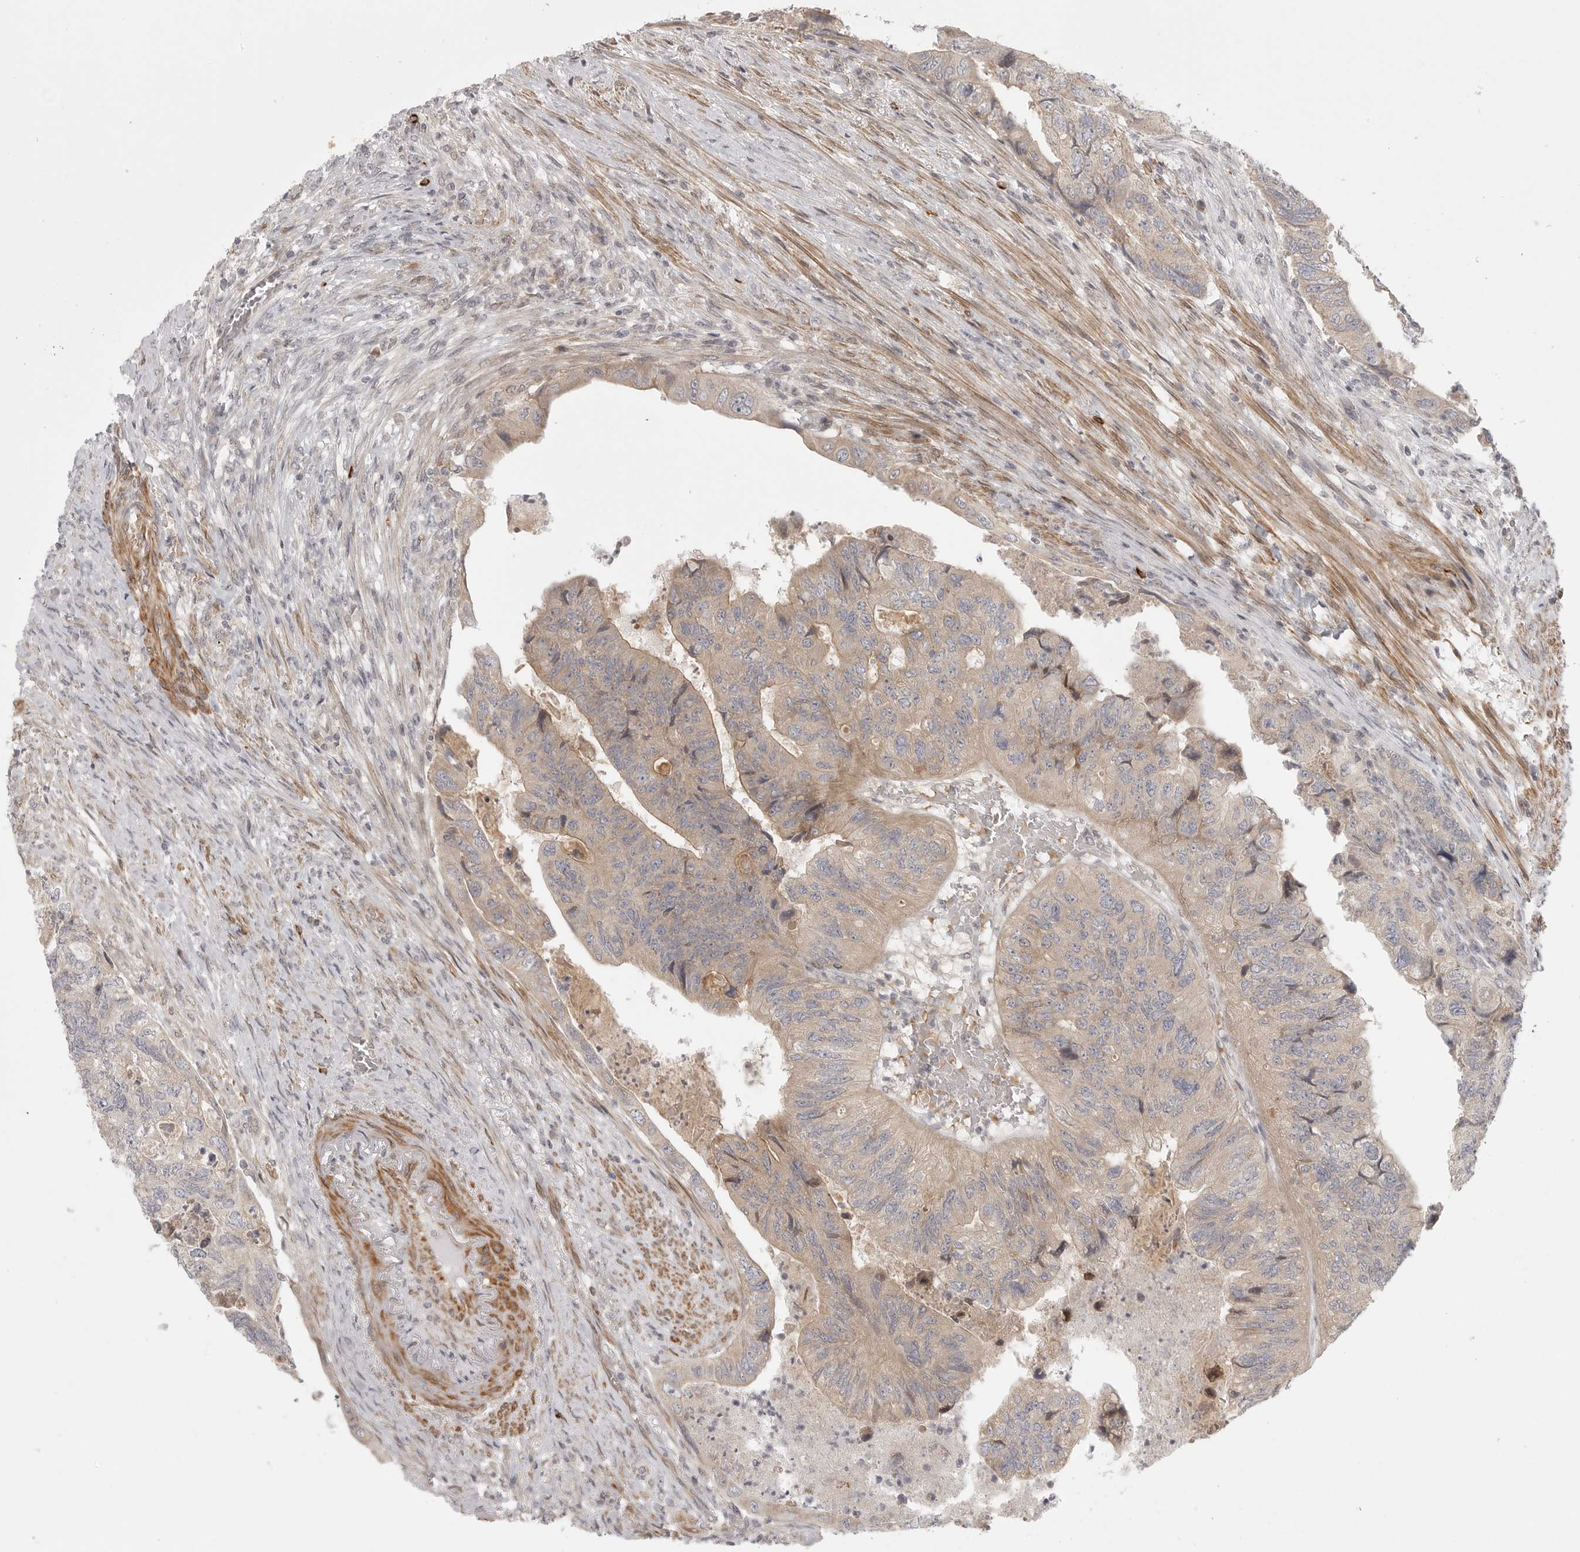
{"staining": {"intensity": "weak", "quantity": "25%-75%", "location": "cytoplasmic/membranous"}, "tissue": "colorectal cancer", "cell_type": "Tumor cells", "image_type": "cancer", "snomed": [{"axis": "morphology", "description": "Adenocarcinoma, NOS"}, {"axis": "topography", "description": "Rectum"}], "caption": "Tumor cells reveal low levels of weak cytoplasmic/membranous positivity in approximately 25%-75% of cells in colorectal adenocarcinoma.", "gene": "CCPG1", "patient": {"sex": "male", "age": 63}}